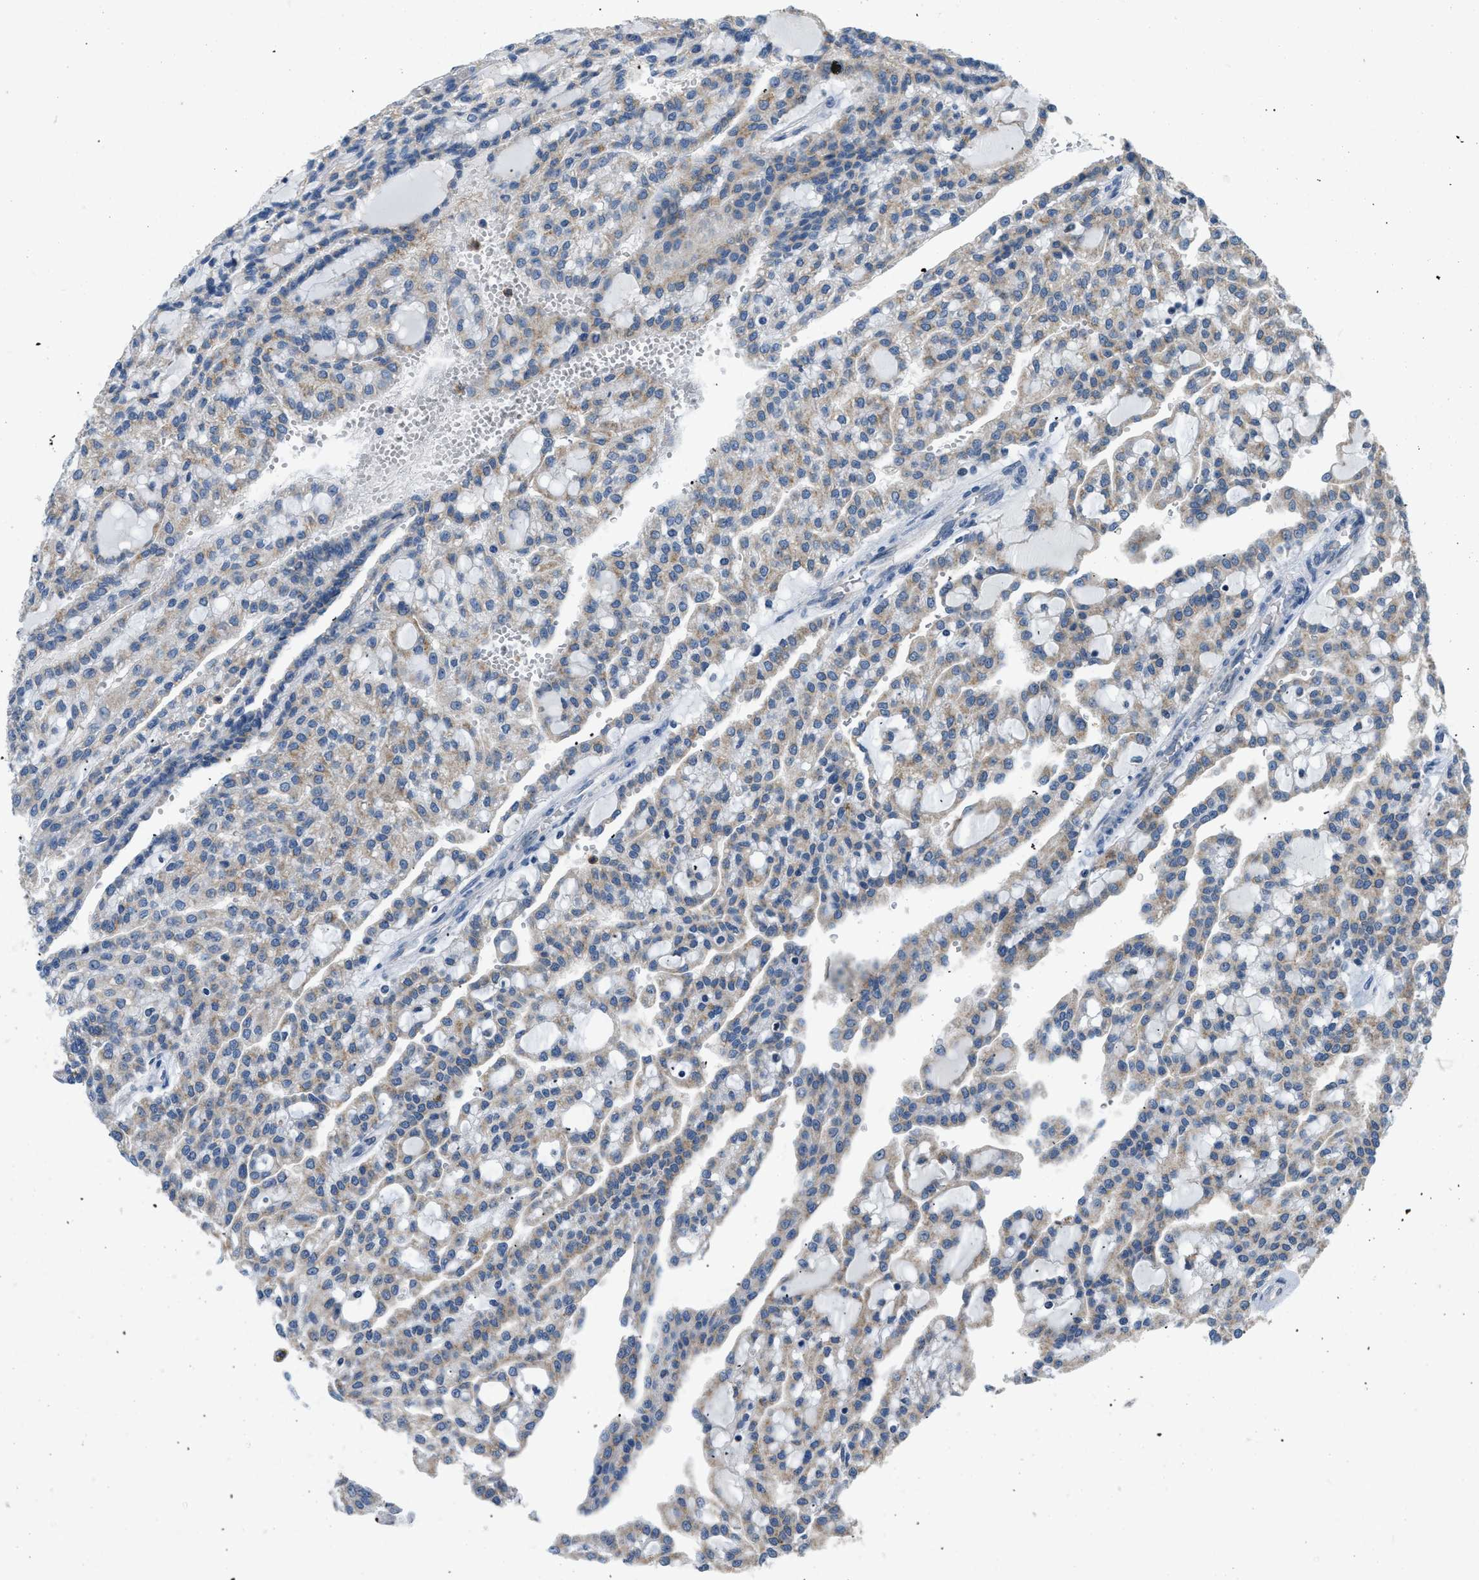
{"staining": {"intensity": "weak", "quantity": "<25%", "location": "cytoplasmic/membranous"}, "tissue": "renal cancer", "cell_type": "Tumor cells", "image_type": "cancer", "snomed": [{"axis": "morphology", "description": "Adenocarcinoma, NOS"}, {"axis": "topography", "description": "Kidney"}], "caption": "DAB (3,3'-diaminobenzidine) immunohistochemical staining of human renal cancer (adenocarcinoma) reveals no significant positivity in tumor cells.", "gene": "TOMM34", "patient": {"sex": "male", "age": 63}}